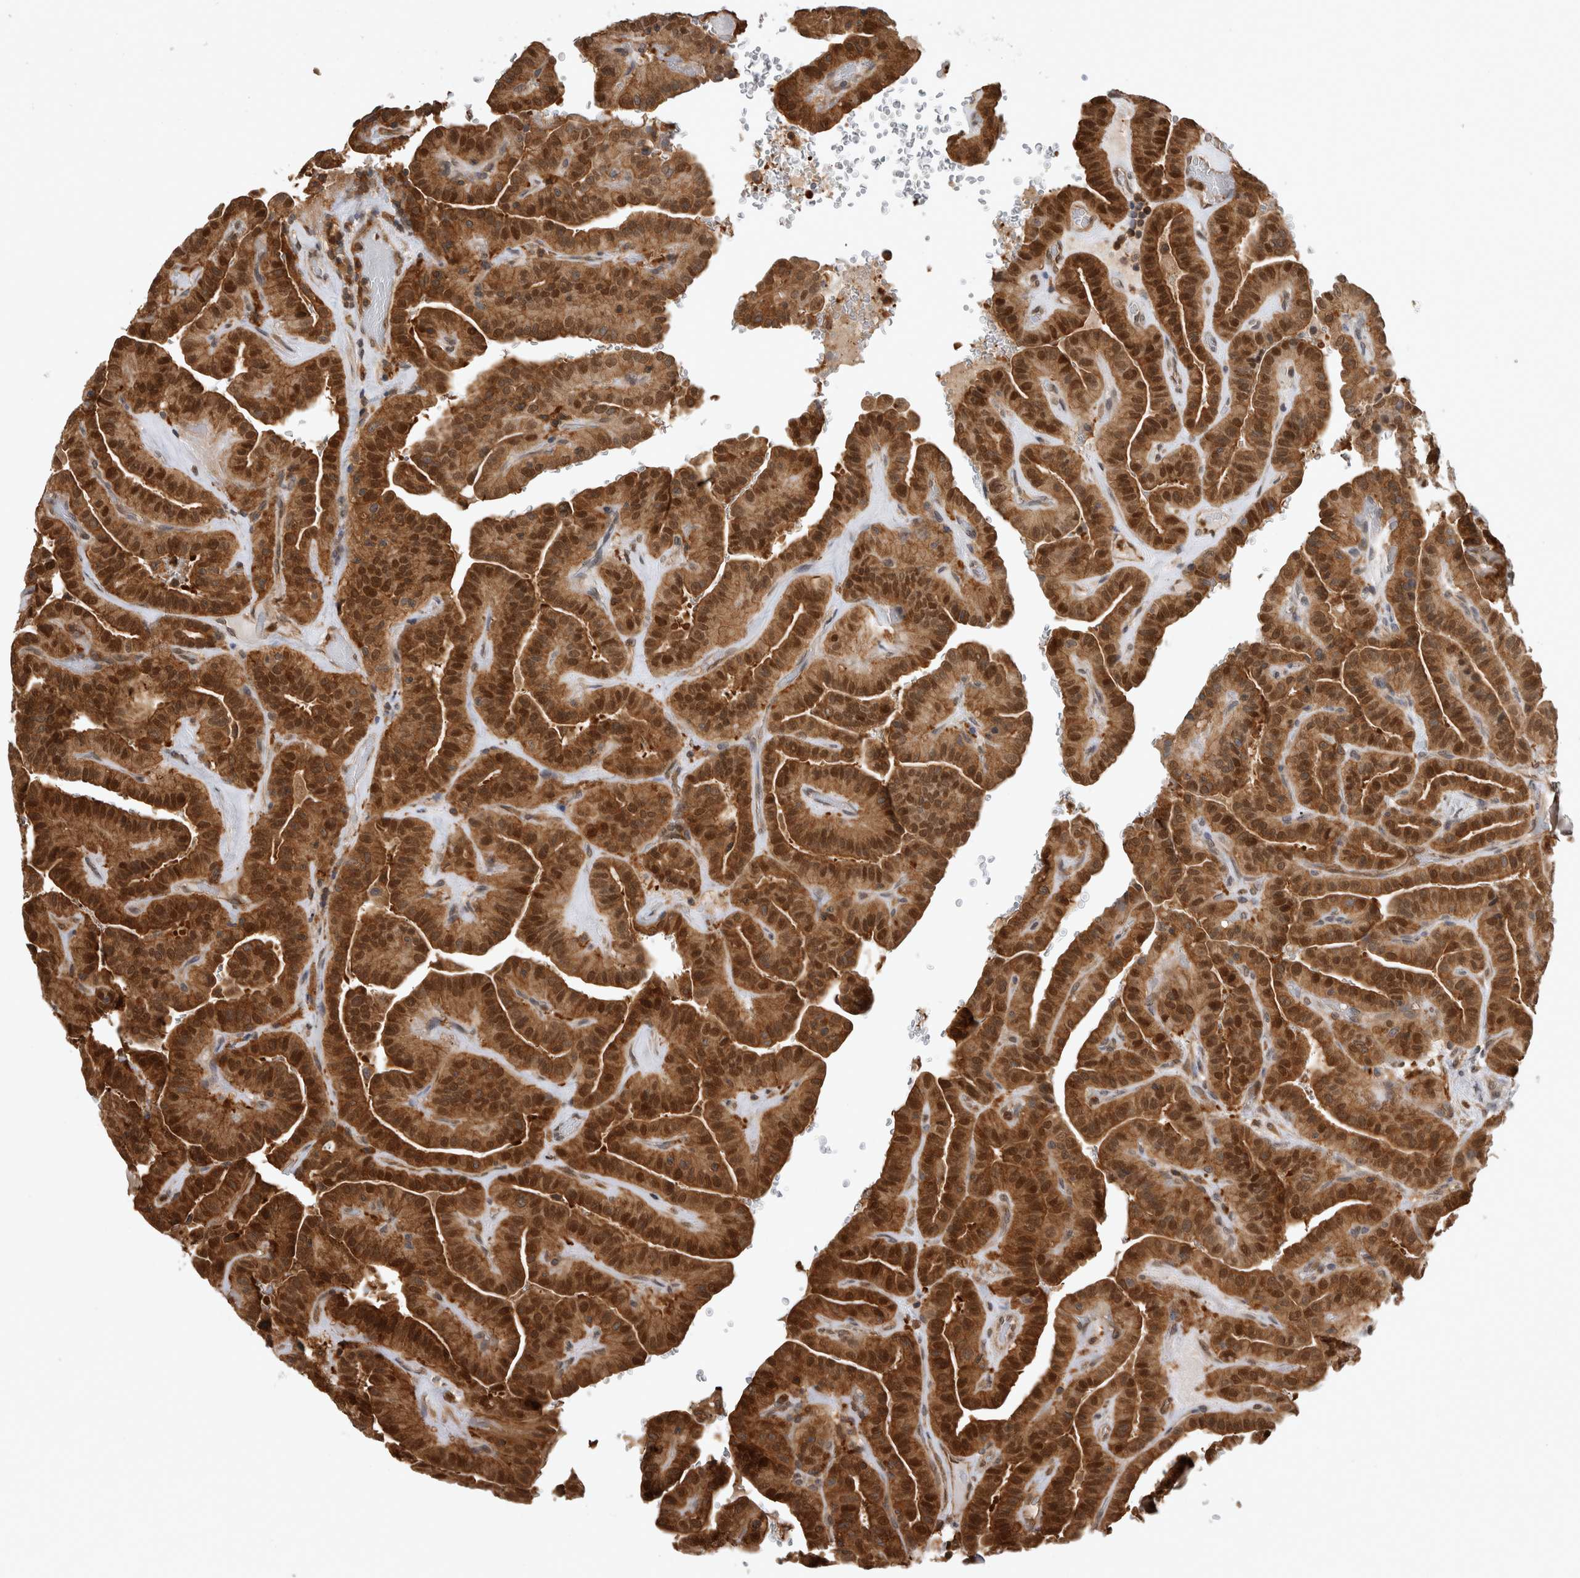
{"staining": {"intensity": "moderate", "quantity": ">75%", "location": "cytoplasmic/membranous,nuclear"}, "tissue": "thyroid cancer", "cell_type": "Tumor cells", "image_type": "cancer", "snomed": [{"axis": "morphology", "description": "Papillary adenocarcinoma, NOS"}, {"axis": "topography", "description": "Thyroid gland"}], "caption": "Thyroid papillary adenocarcinoma stained with a brown dye shows moderate cytoplasmic/membranous and nuclear positive staining in approximately >75% of tumor cells.", "gene": "ASTN2", "patient": {"sex": "male", "age": 77}}